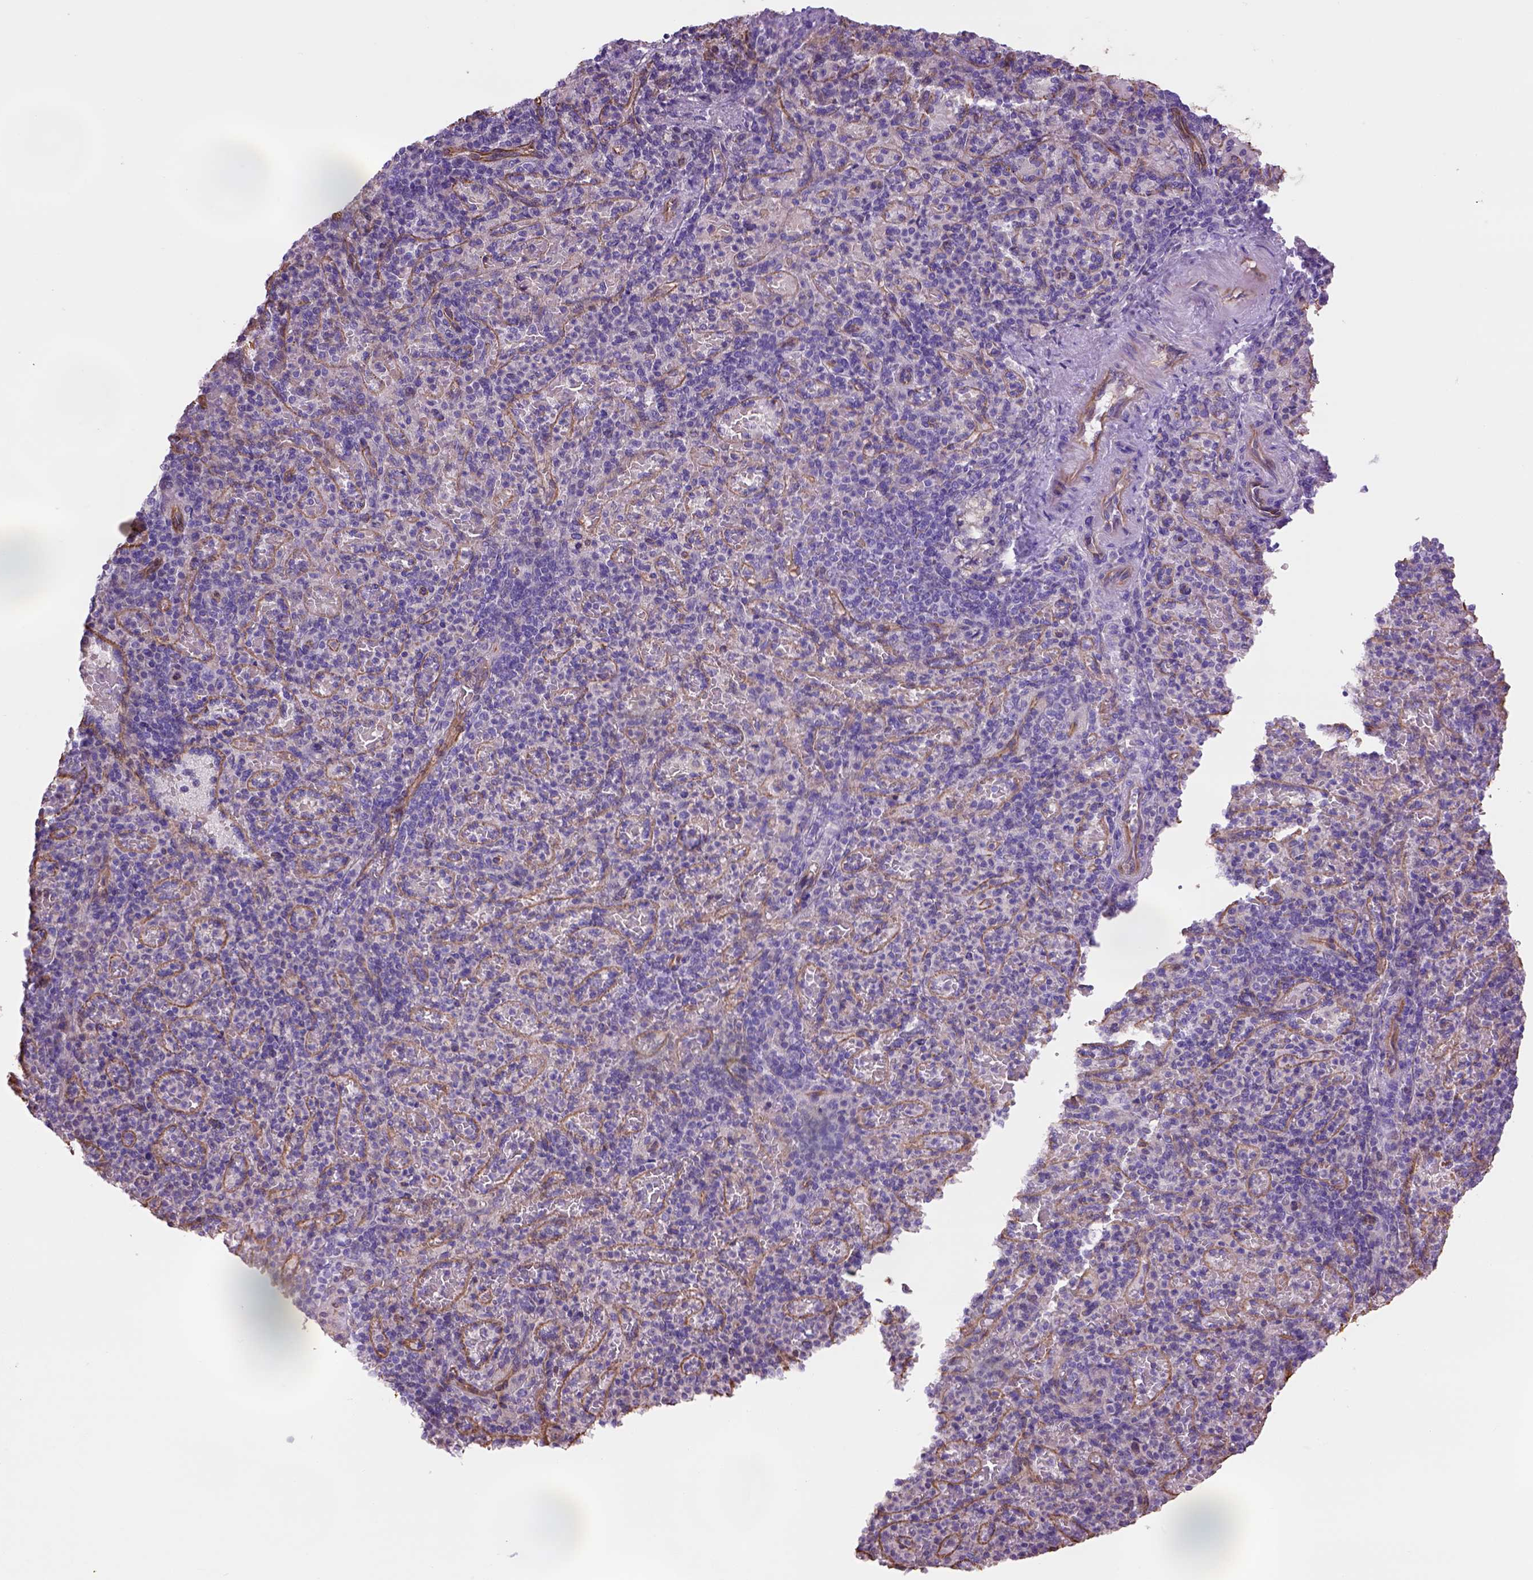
{"staining": {"intensity": "negative", "quantity": "none", "location": "none"}, "tissue": "spleen", "cell_type": "Cells in red pulp", "image_type": "normal", "snomed": [{"axis": "morphology", "description": "Normal tissue, NOS"}, {"axis": "topography", "description": "Spleen"}], "caption": "This is an immunohistochemistry (IHC) histopathology image of unremarkable spleen. There is no staining in cells in red pulp.", "gene": "ZZZ3", "patient": {"sex": "female", "age": 74}}